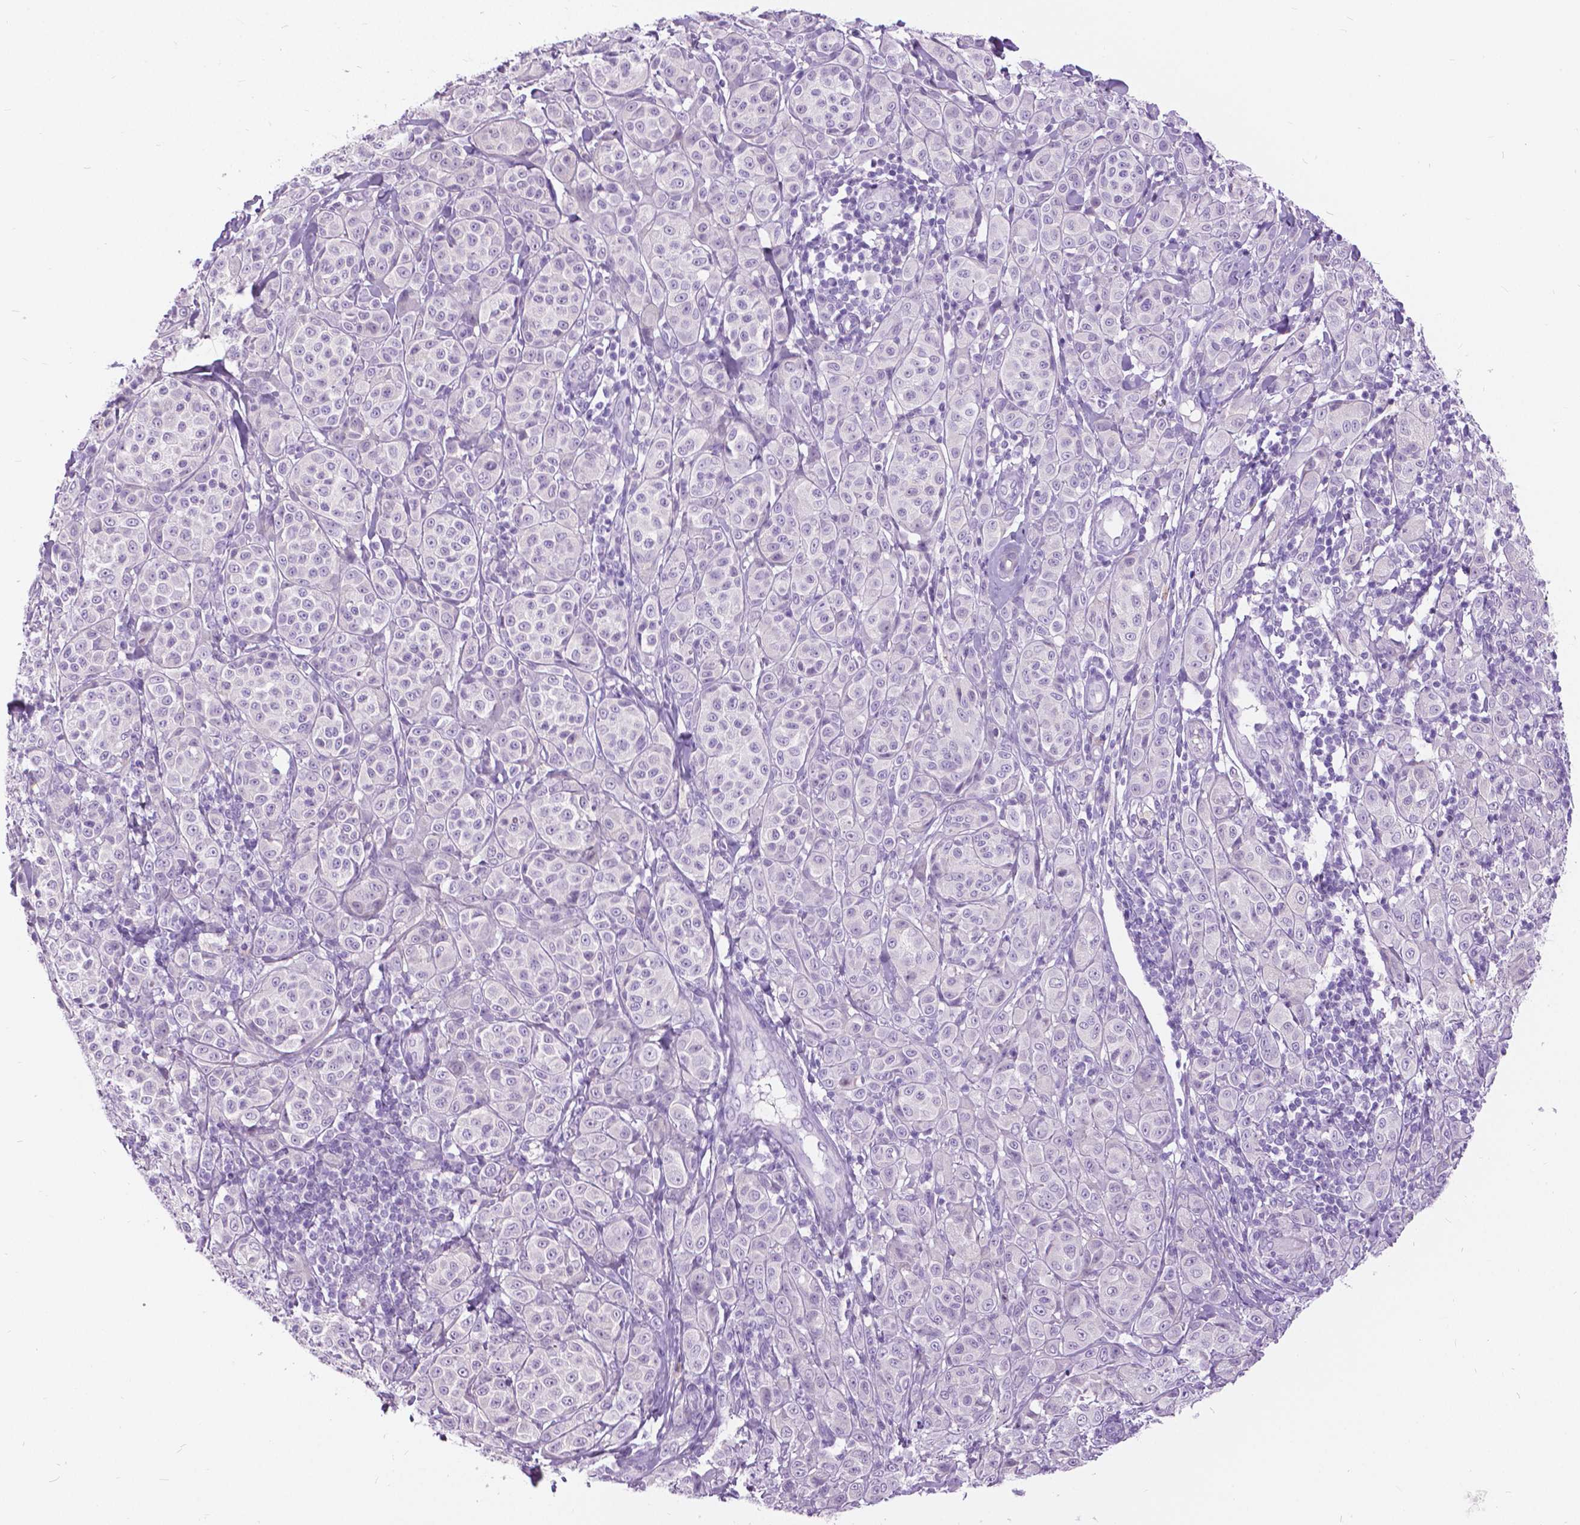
{"staining": {"intensity": "negative", "quantity": "none", "location": "none"}, "tissue": "melanoma", "cell_type": "Tumor cells", "image_type": "cancer", "snomed": [{"axis": "morphology", "description": "Malignant melanoma, NOS"}, {"axis": "topography", "description": "Skin"}], "caption": "Tumor cells show no significant staining in melanoma. (Brightfield microscopy of DAB IHC at high magnification).", "gene": "TP53TG5", "patient": {"sex": "male", "age": 89}}